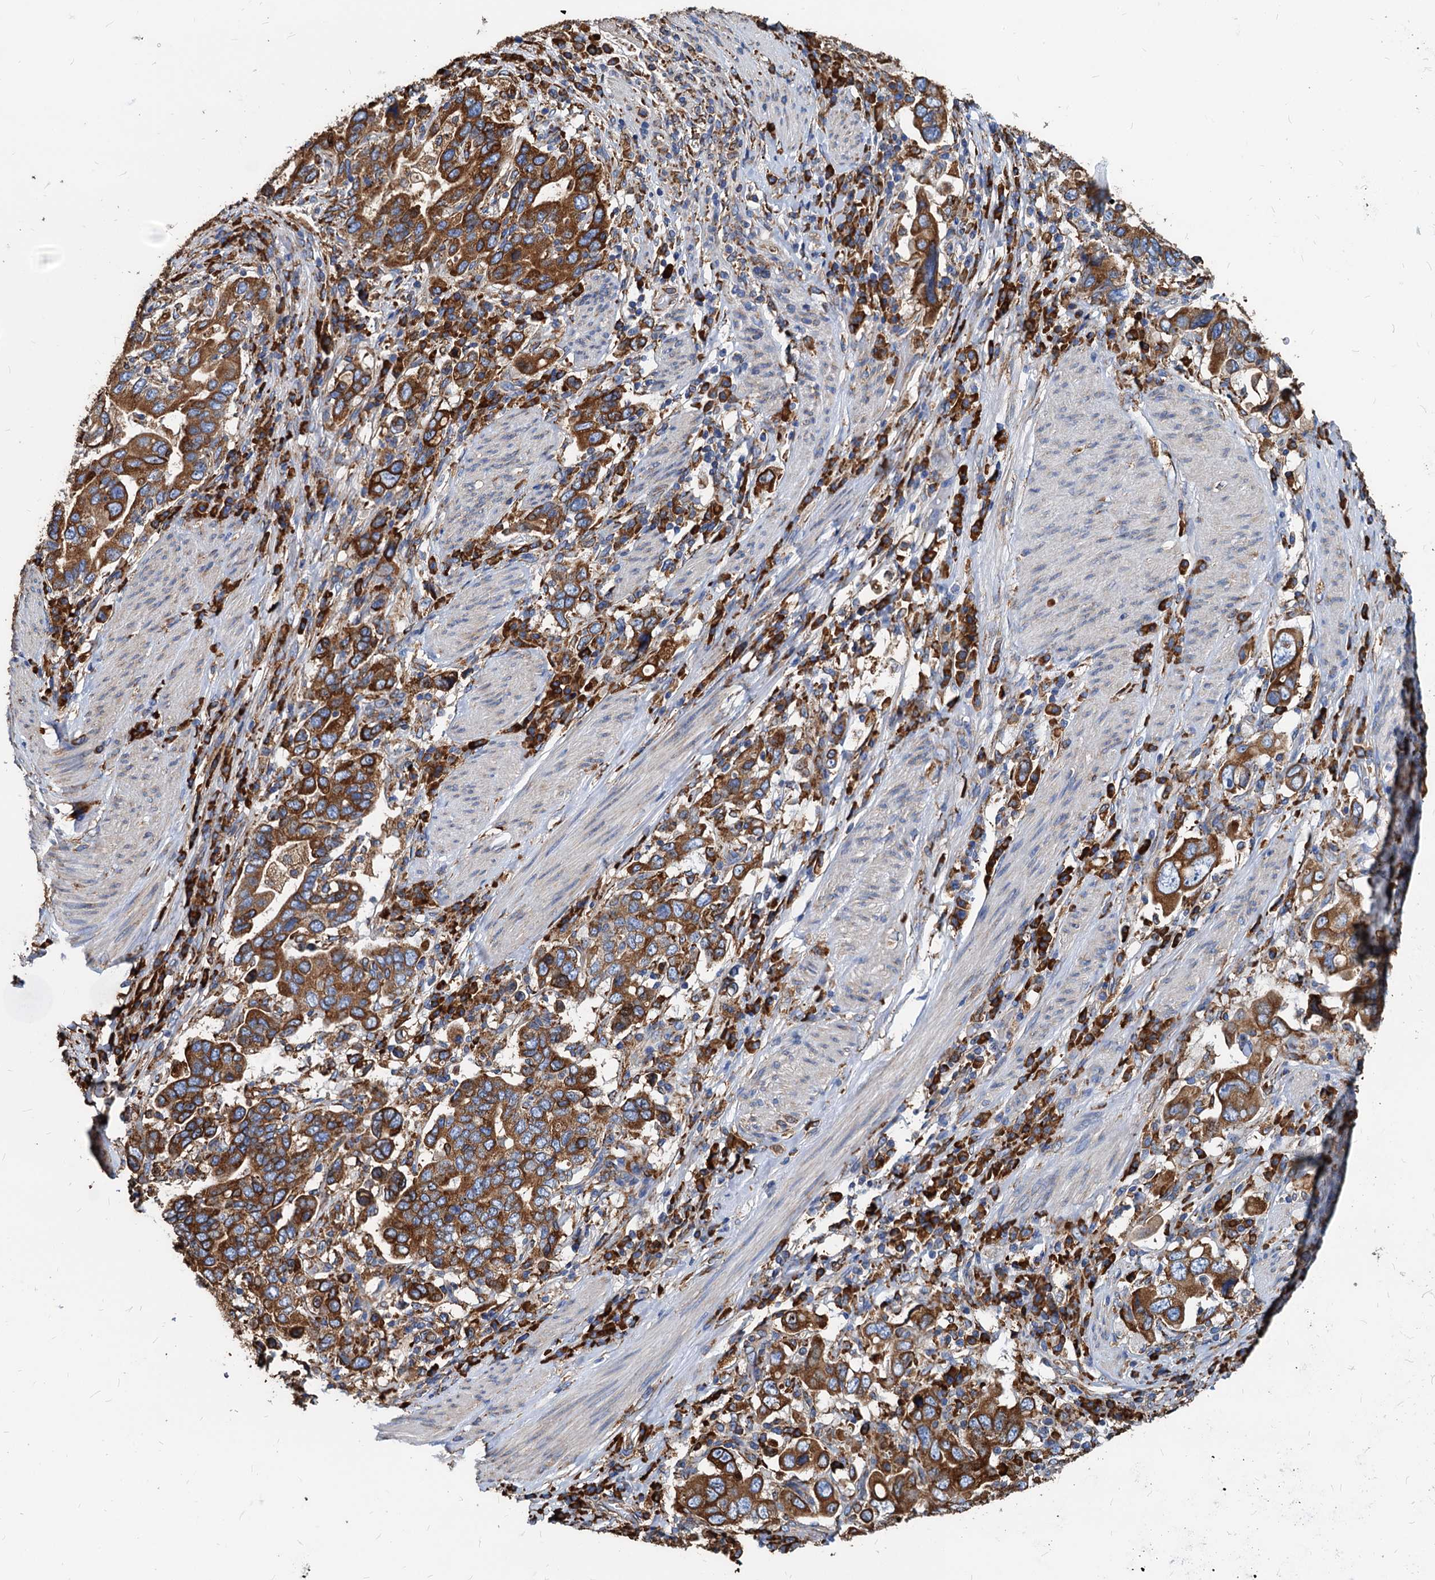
{"staining": {"intensity": "strong", "quantity": ">75%", "location": "cytoplasmic/membranous"}, "tissue": "stomach cancer", "cell_type": "Tumor cells", "image_type": "cancer", "snomed": [{"axis": "morphology", "description": "Adenocarcinoma, NOS"}, {"axis": "topography", "description": "Stomach, upper"}], "caption": "IHC image of adenocarcinoma (stomach) stained for a protein (brown), which exhibits high levels of strong cytoplasmic/membranous expression in approximately >75% of tumor cells.", "gene": "HSPA5", "patient": {"sex": "male", "age": 62}}